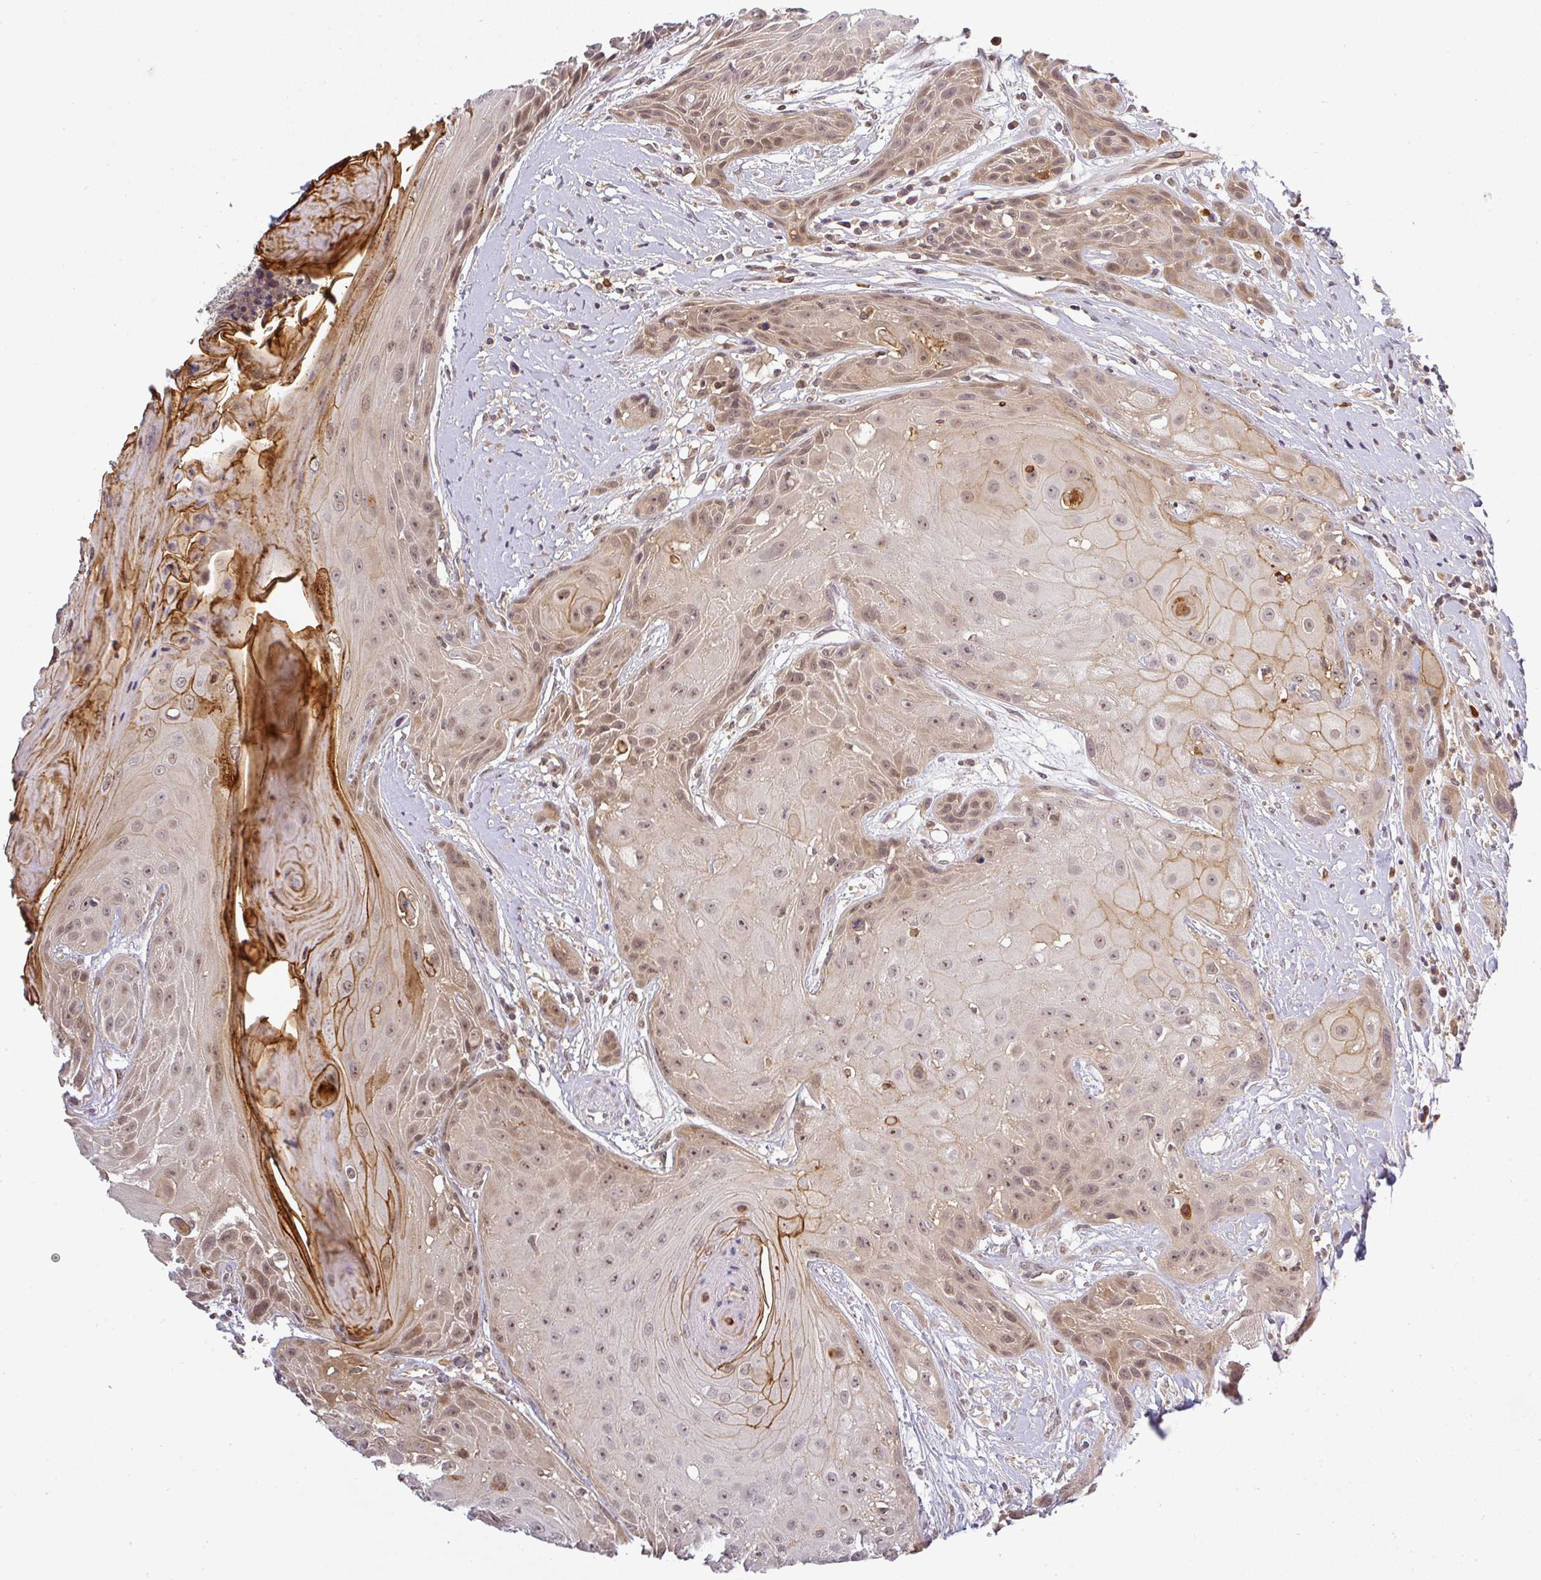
{"staining": {"intensity": "weak", "quantity": ">75%", "location": "cytoplasmic/membranous,nuclear"}, "tissue": "head and neck cancer", "cell_type": "Tumor cells", "image_type": "cancer", "snomed": [{"axis": "morphology", "description": "Squamous cell carcinoma, NOS"}, {"axis": "topography", "description": "Head-Neck"}], "caption": "Tumor cells exhibit weak cytoplasmic/membranous and nuclear positivity in about >75% of cells in squamous cell carcinoma (head and neck).", "gene": "FAM153A", "patient": {"sex": "female", "age": 73}}